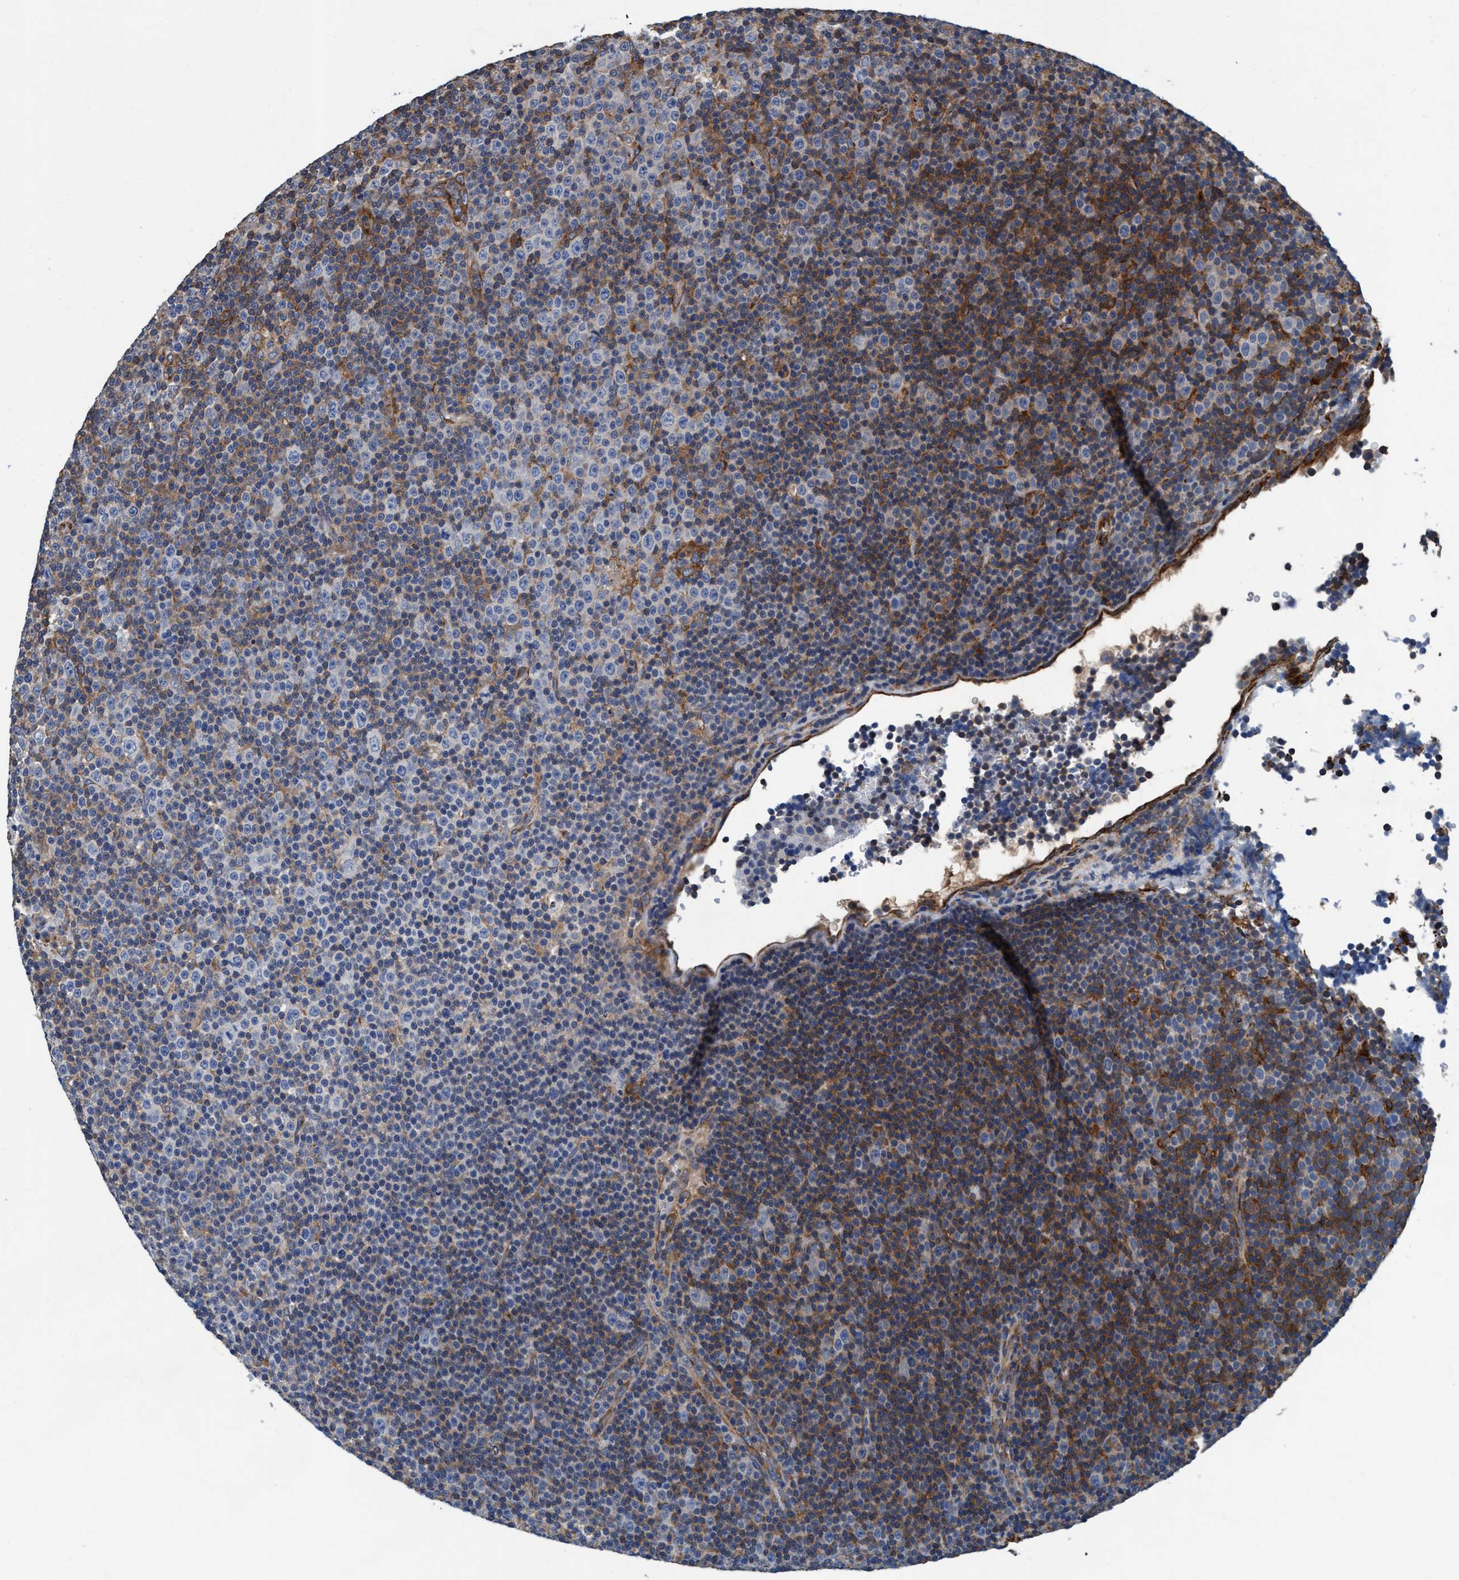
{"staining": {"intensity": "negative", "quantity": "none", "location": "none"}, "tissue": "lymphoma", "cell_type": "Tumor cells", "image_type": "cancer", "snomed": [{"axis": "morphology", "description": "Malignant lymphoma, non-Hodgkin's type, Low grade"}, {"axis": "topography", "description": "Lymph node"}], "caption": "This histopathology image is of lymphoma stained with immunohistochemistry (IHC) to label a protein in brown with the nuclei are counter-stained blue. There is no staining in tumor cells.", "gene": "ENDOG", "patient": {"sex": "female", "age": 67}}